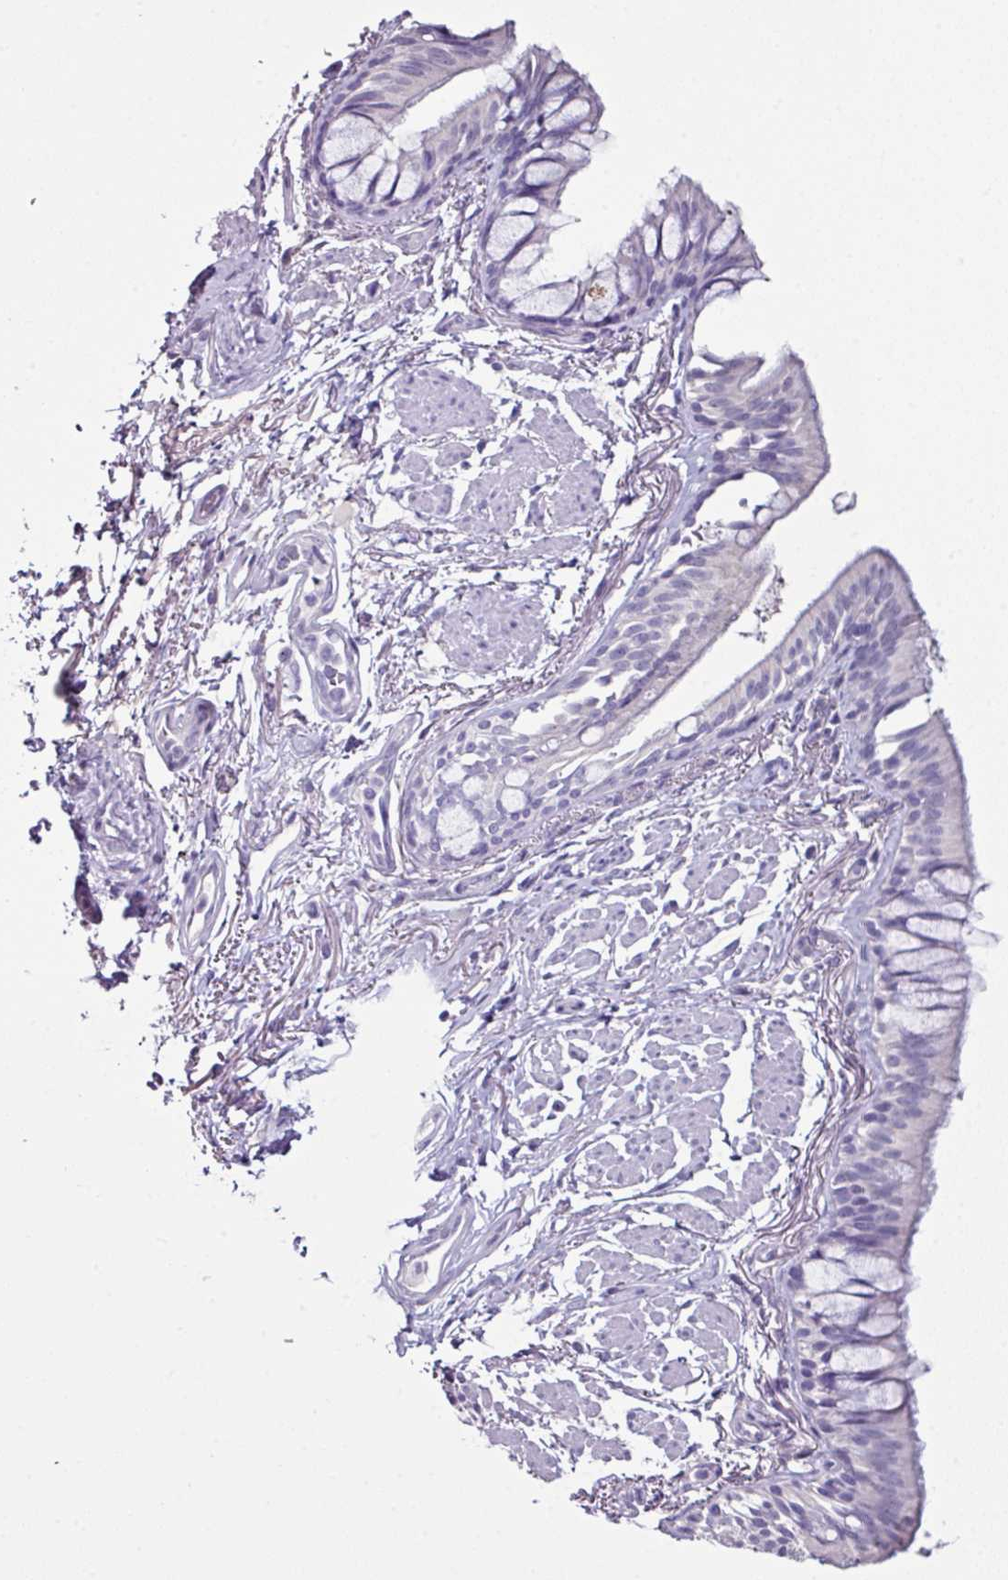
{"staining": {"intensity": "negative", "quantity": "none", "location": "none"}, "tissue": "bronchus", "cell_type": "Respiratory epithelial cells", "image_type": "normal", "snomed": [{"axis": "morphology", "description": "Normal tissue, NOS"}, {"axis": "topography", "description": "Bronchus"}], "caption": "A photomicrograph of bronchus stained for a protein reveals no brown staining in respiratory epithelial cells. Brightfield microscopy of IHC stained with DAB (brown) and hematoxylin (blue), captured at high magnification.", "gene": "GLP2R", "patient": {"sex": "male", "age": 70}}